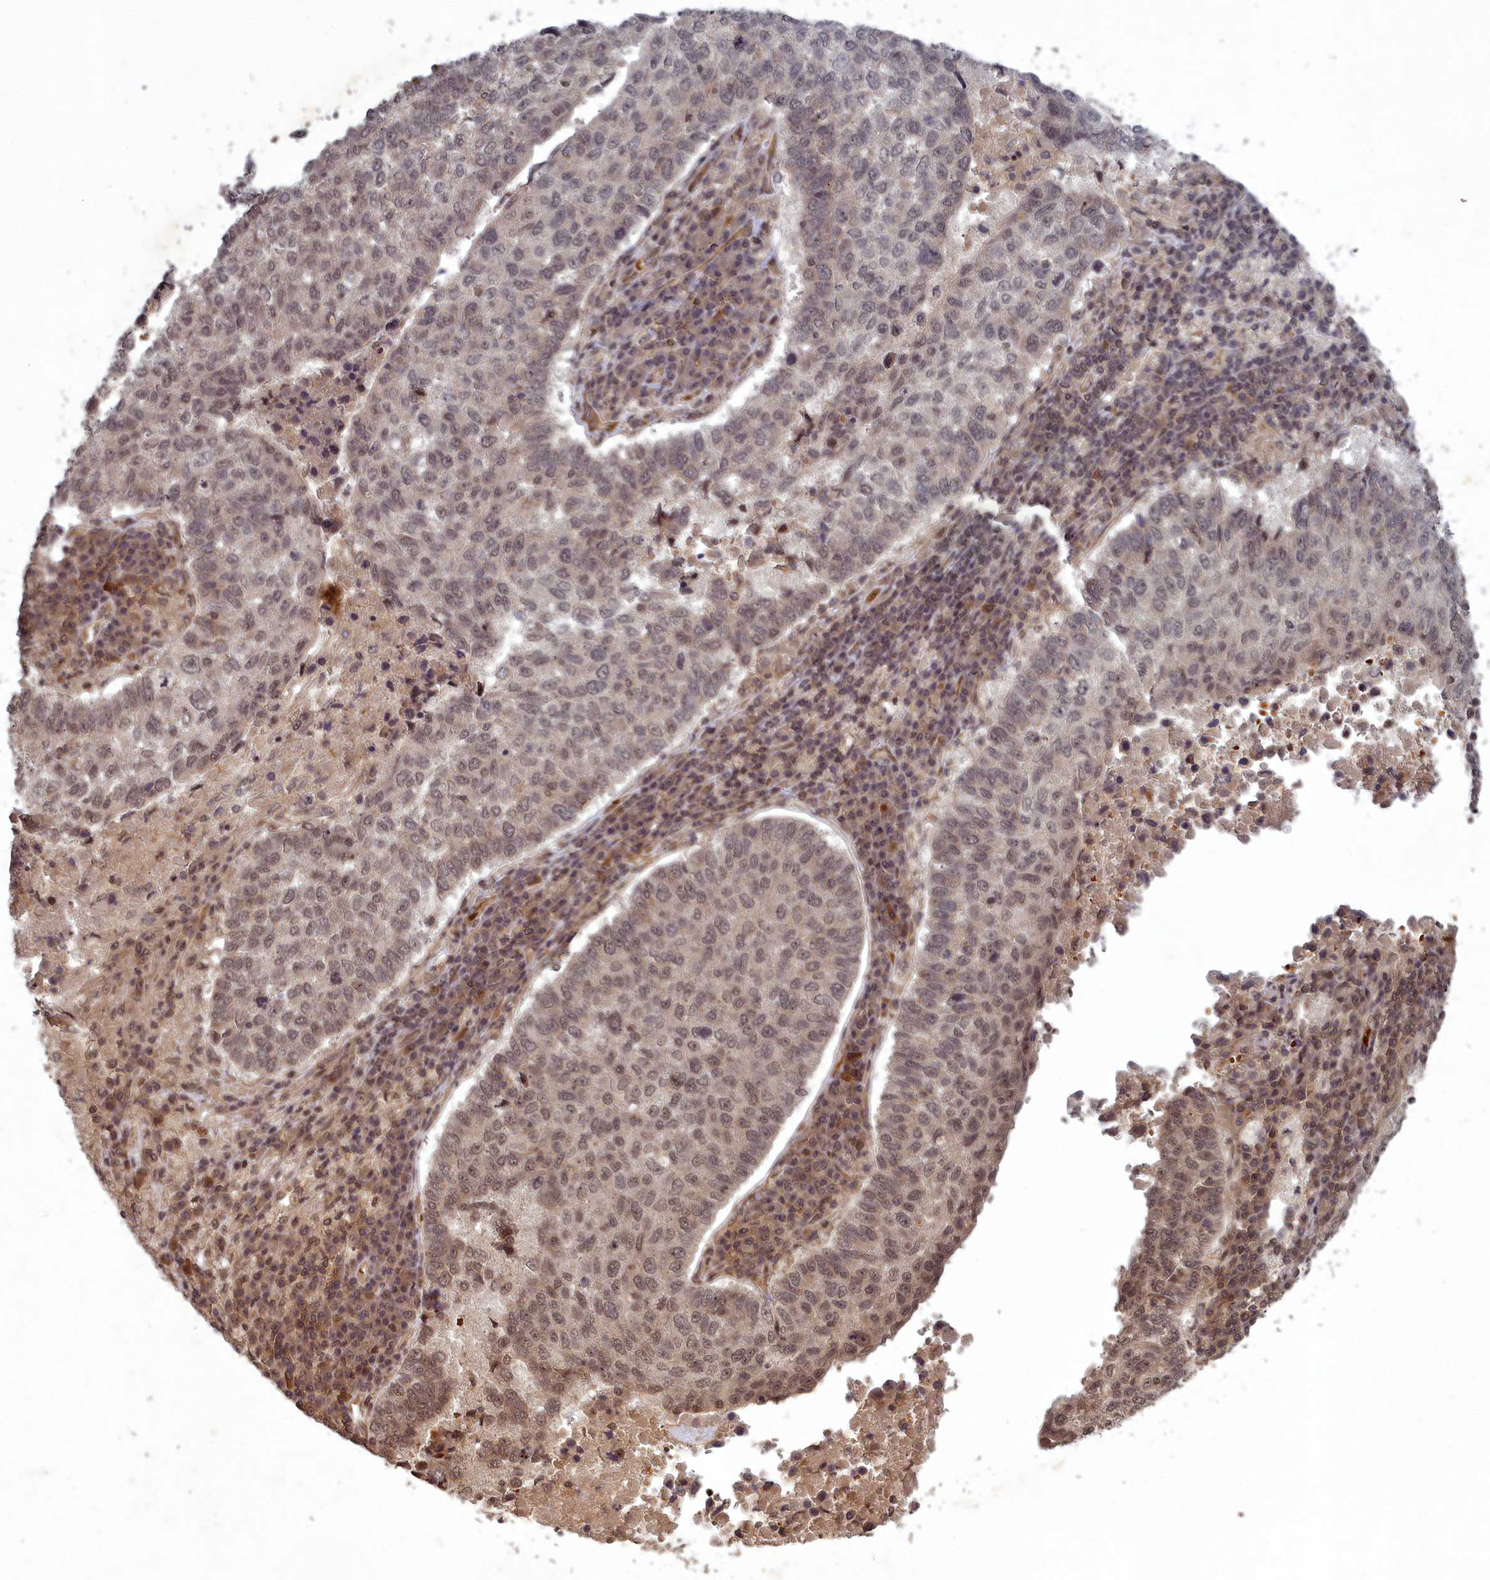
{"staining": {"intensity": "moderate", "quantity": ">75%", "location": "nuclear"}, "tissue": "lung cancer", "cell_type": "Tumor cells", "image_type": "cancer", "snomed": [{"axis": "morphology", "description": "Squamous cell carcinoma, NOS"}, {"axis": "topography", "description": "Lung"}], "caption": "A micrograph showing moderate nuclear positivity in approximately >75% of tumor cells in squamous cell carcinoma (lung), as visualized by brown immunohistochemical staining.", "gene": "SRMS", "patient": {"sex": "male", "age": 73}}